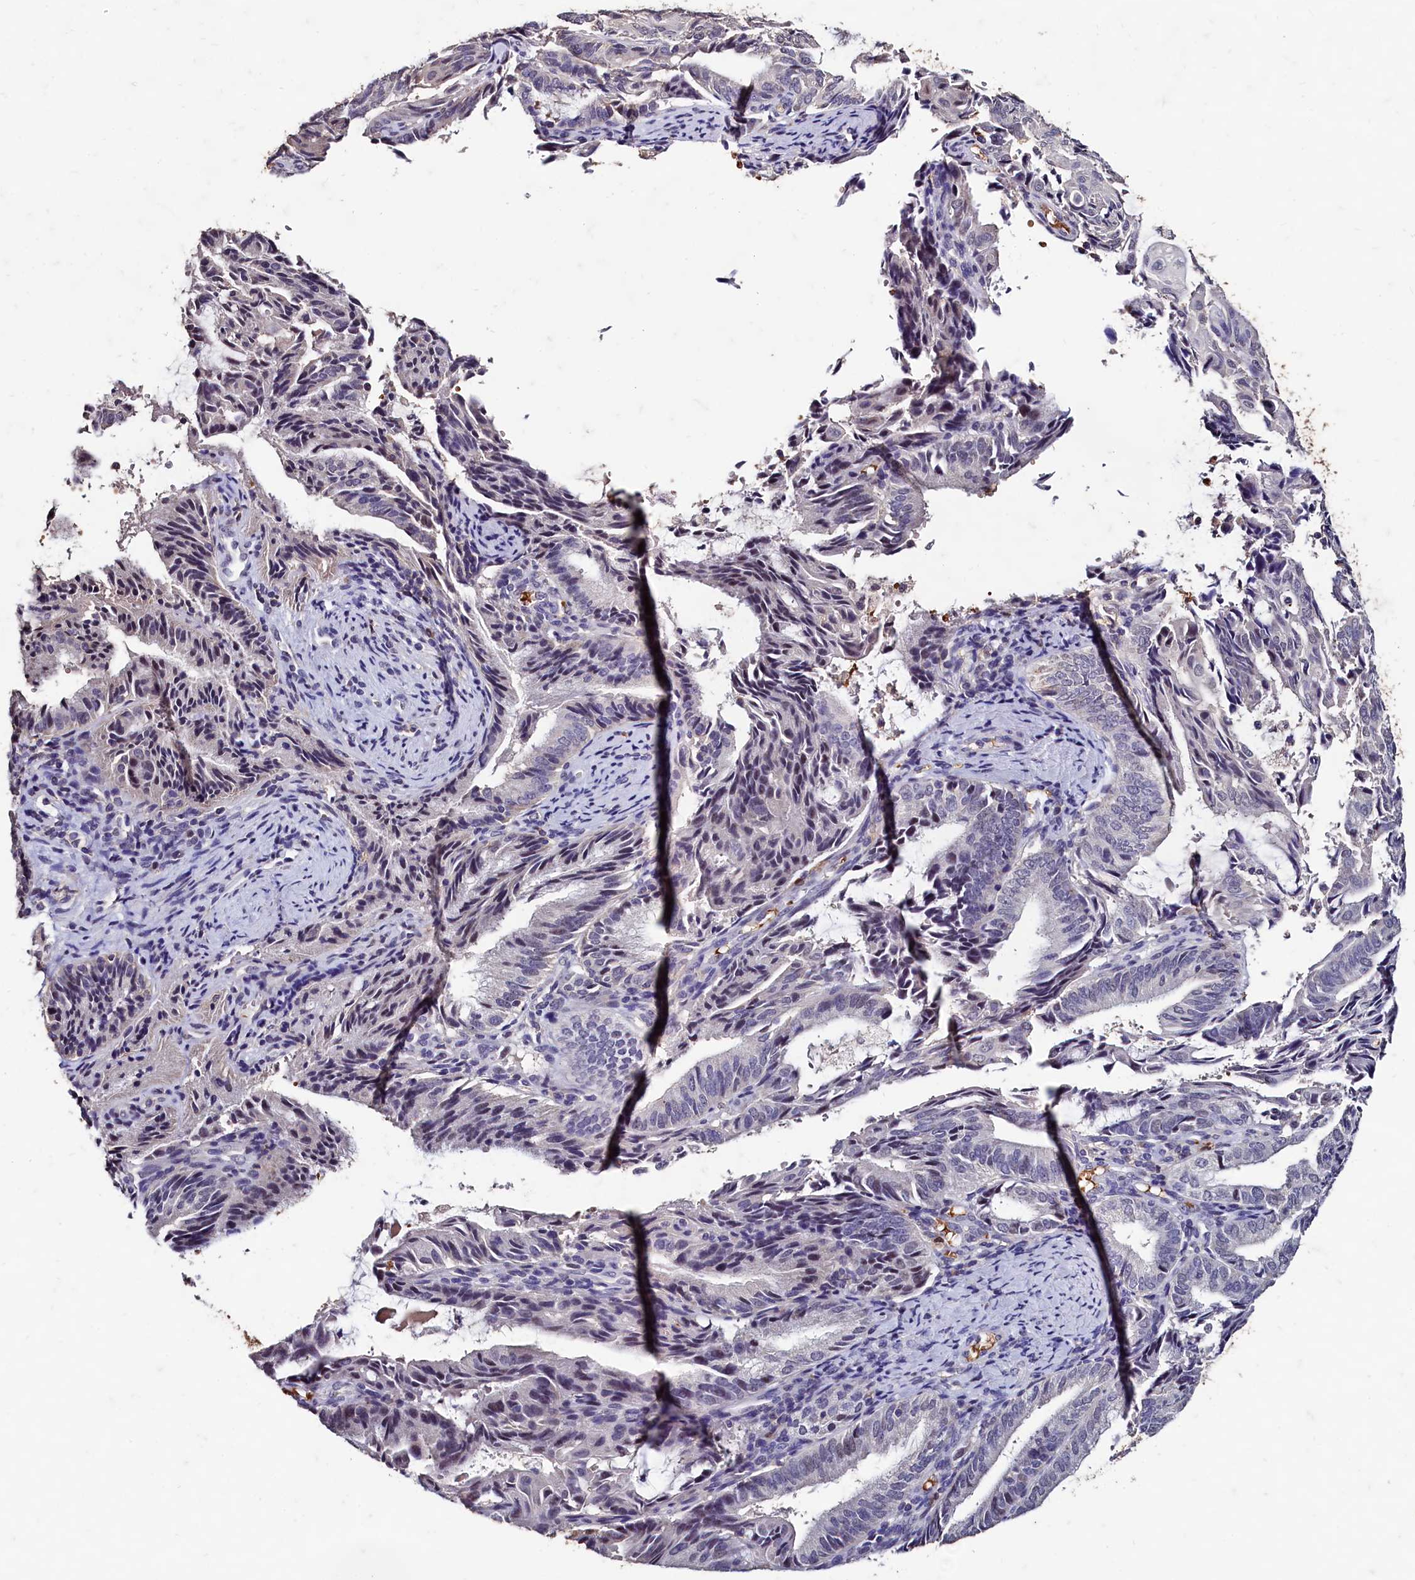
{"staining": {"intensity": "negative", "quantity": "none", "location": "none"}, "tissue": "endometrial cancer", "cell_type": "Tumor cells", "image_type": "cancer", "snomed": [{"axis": "morphology", "description": "Adenocarcinoma, NOS"}, {"axis": "topography", "description": "Endometrium"}], "caption": "DAB (3,3'-diaminobenzidine) immunohistochemical staining of adenocarcinoma (endometrial) displays no significant positivity in tumor cells.", "gene": "CSTPP1", "patient": {"sex": "female", "age": 49}}